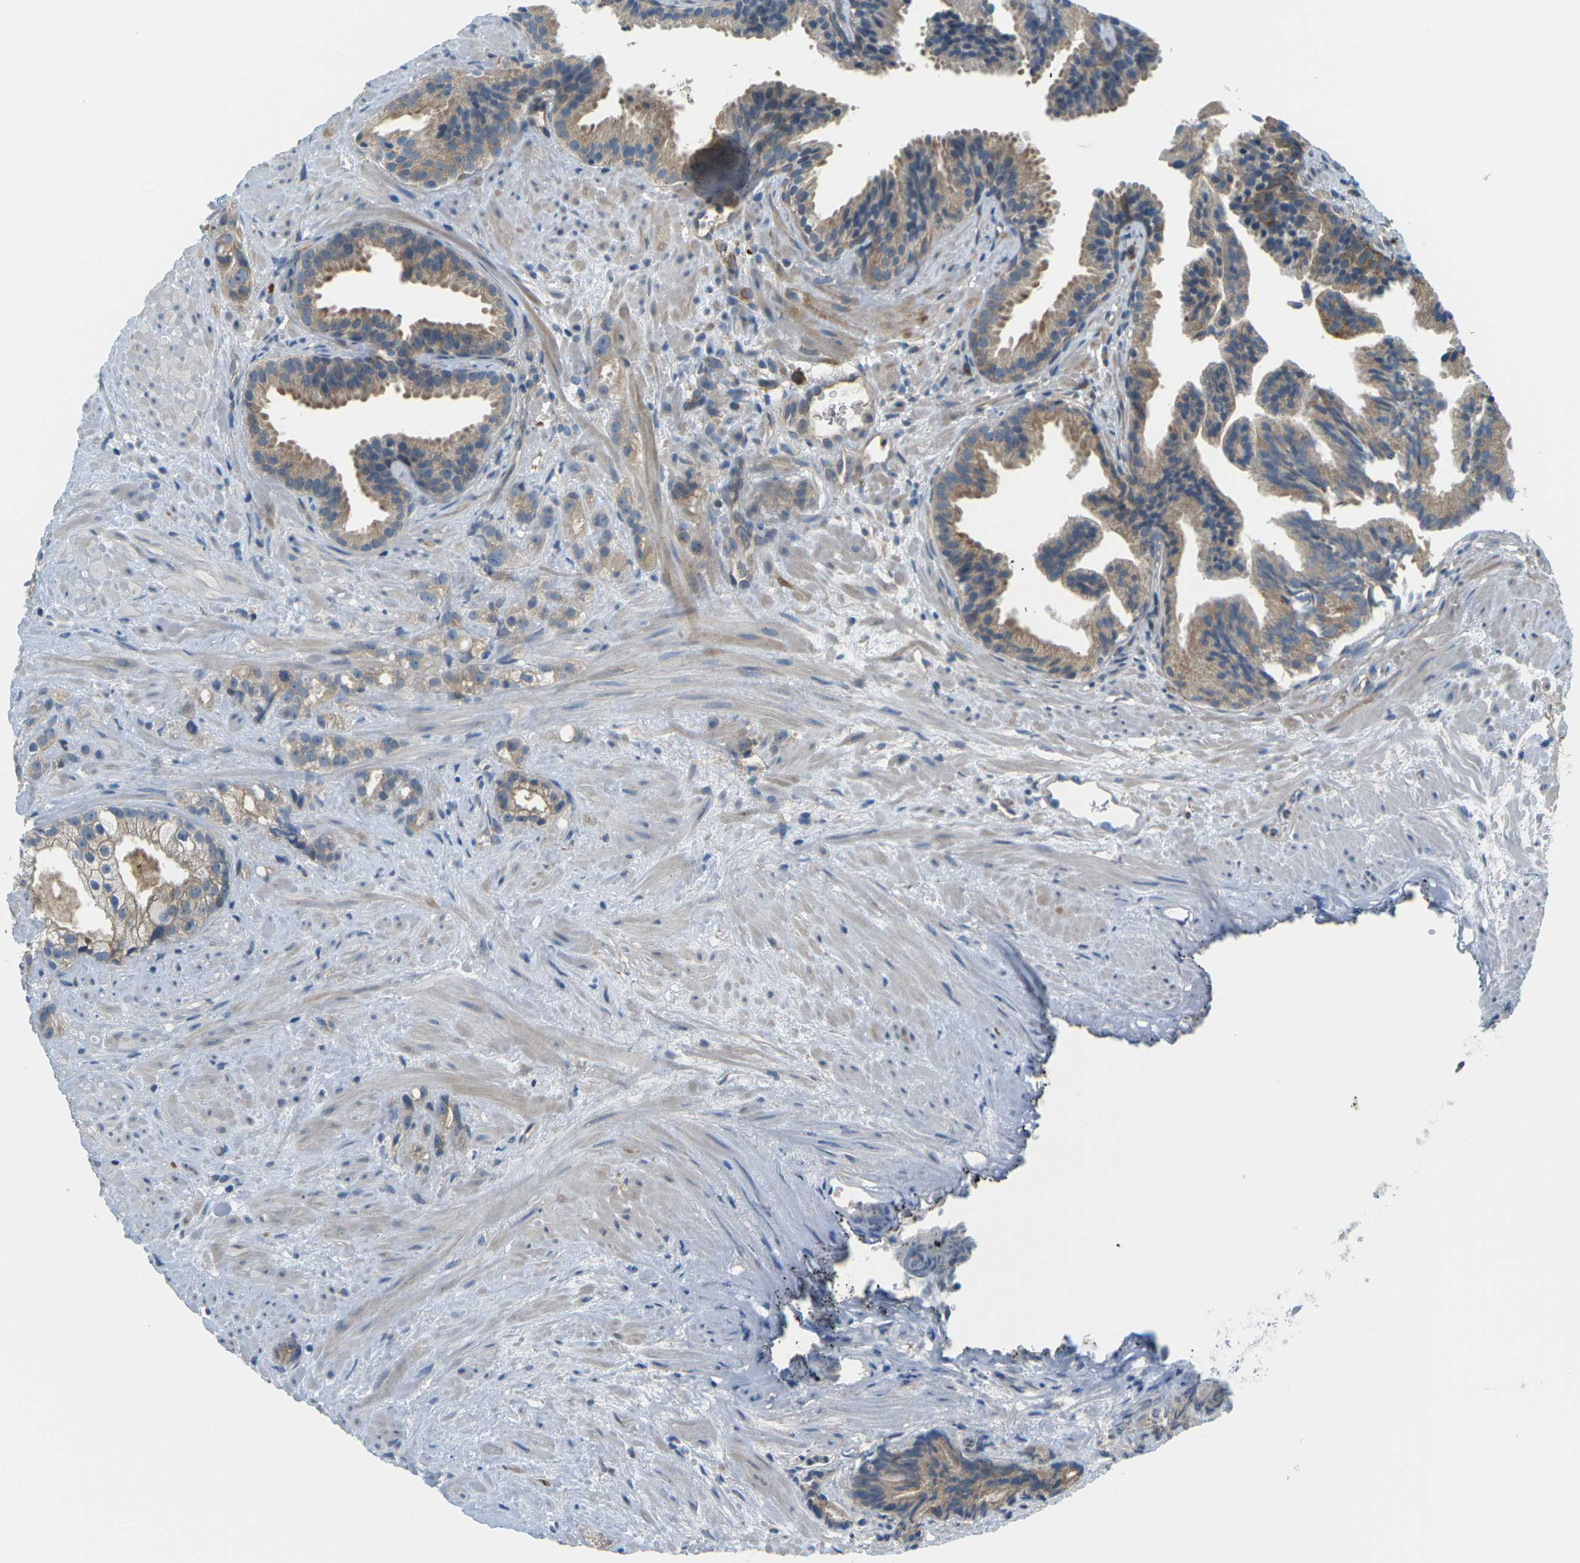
{"staining": {"intensity": "moderate", "quantity": ">75%", "location": "cytoplasmic/membranous"}, "tissue": "prostate cancer", "cell_type": "Tumor cells", "image_type": "cancer", "snomed": [{"axis": "morphology", "description": "Adenocarcinoma, Low grade"}, {"axis": "topography", "description": "Prostate"}], "caption": "Protein analysis of prostate low-grade adenocarcinoma tissue reveals moderate cytoplasmic/membranous expression in about >75% of tumor cells.", "gene": "SLC13A3", "patient": {"sex": "male", "age": 89}}